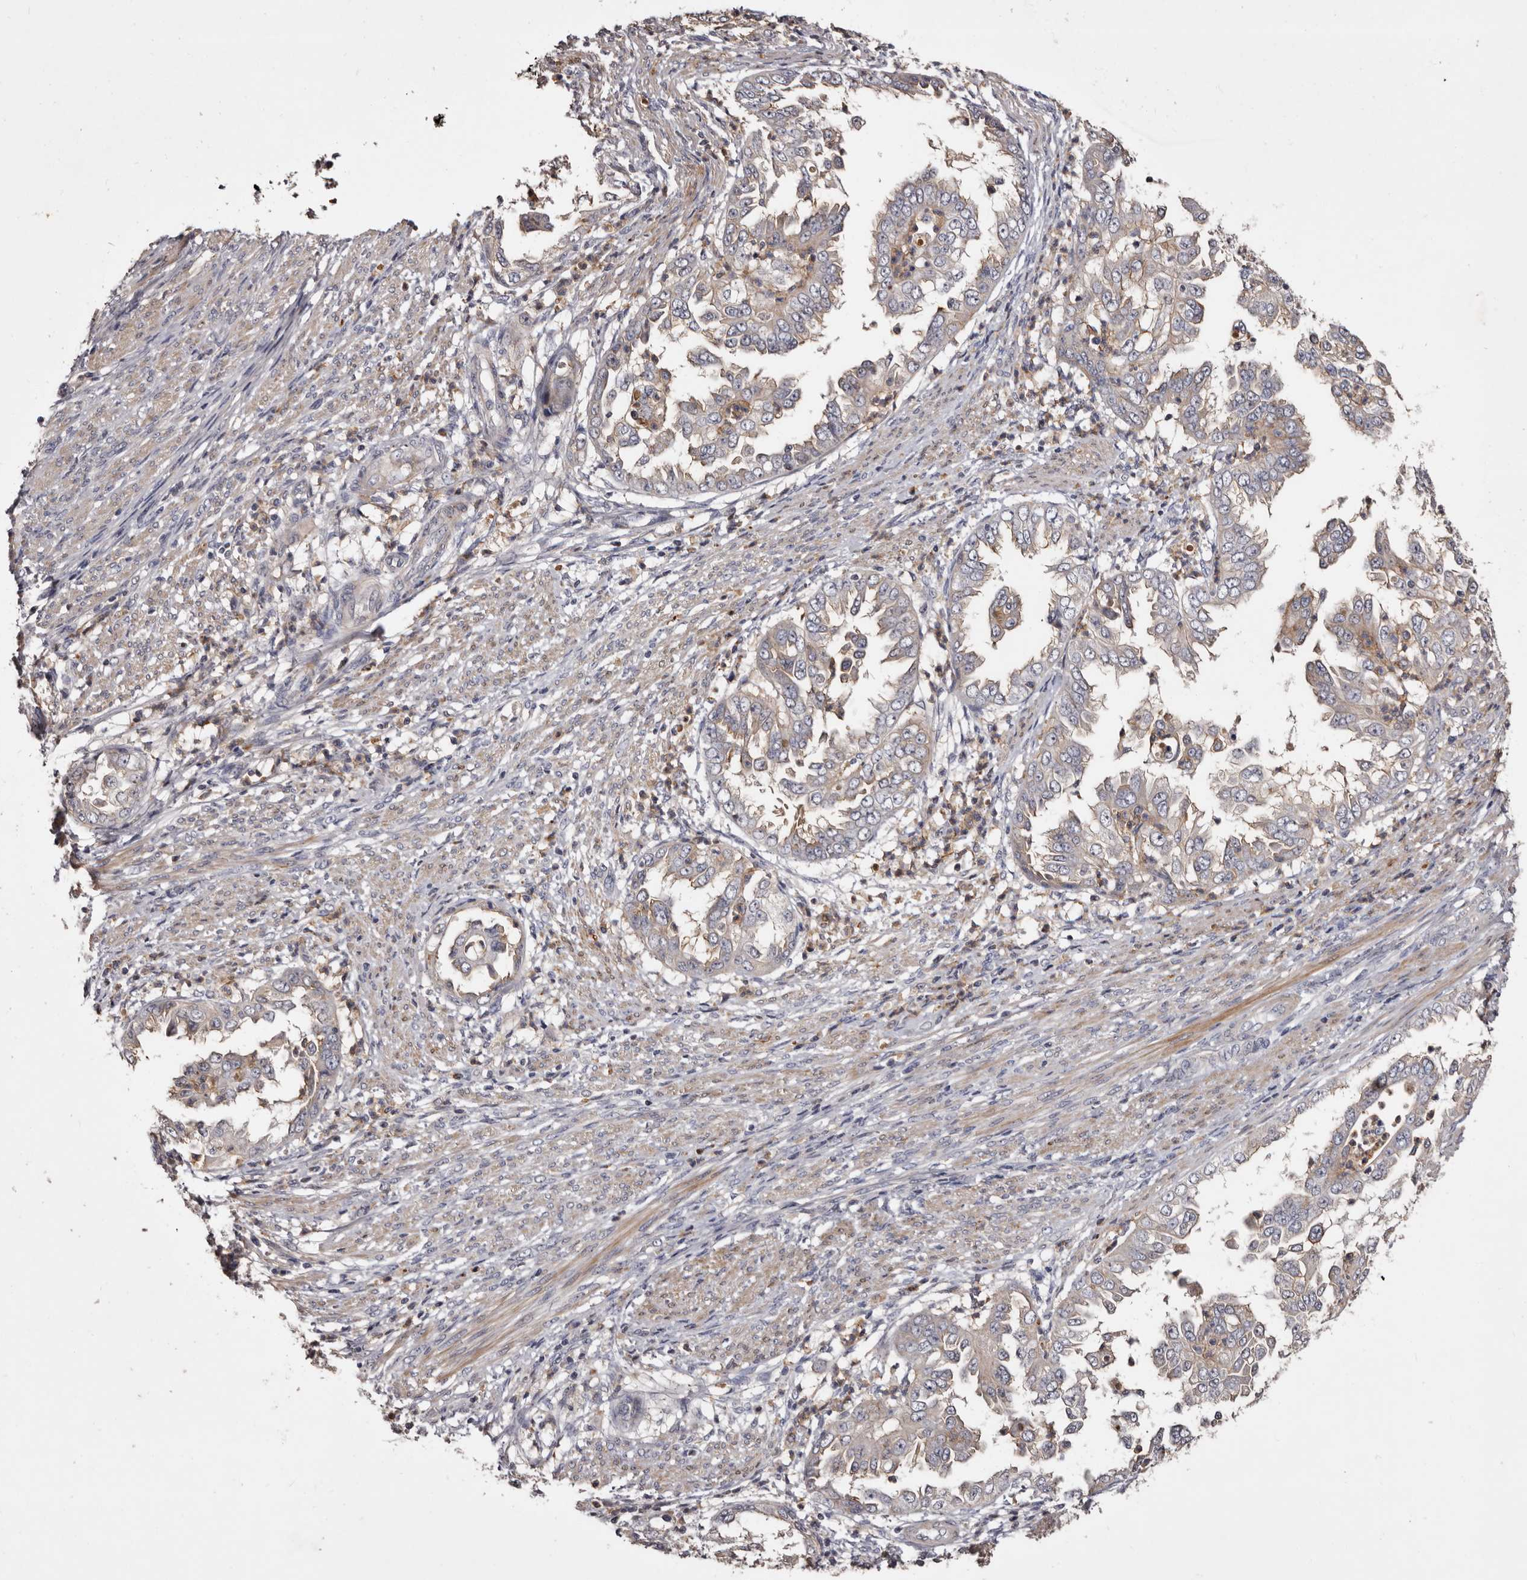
{"staining": {"intensity": "negative", "quantity": "none", "location": "none"}, "tissue": "endometrial cancer", "cell_type": "Tumor cells", "image_type": "cancer", "snomed": [{"axis": "morphology", "description": "Adenocarcinoma, NOS"}, {"axis": "topography", "description": "Endometrium"}], "caption": "DAB immunohistochemical staining of human adenocarcinoma (endometrial) demonstrates no significant positivity in tumor cells.", "gene": "SLC10A4", "patient": {"sex": "female", "age": 85}}